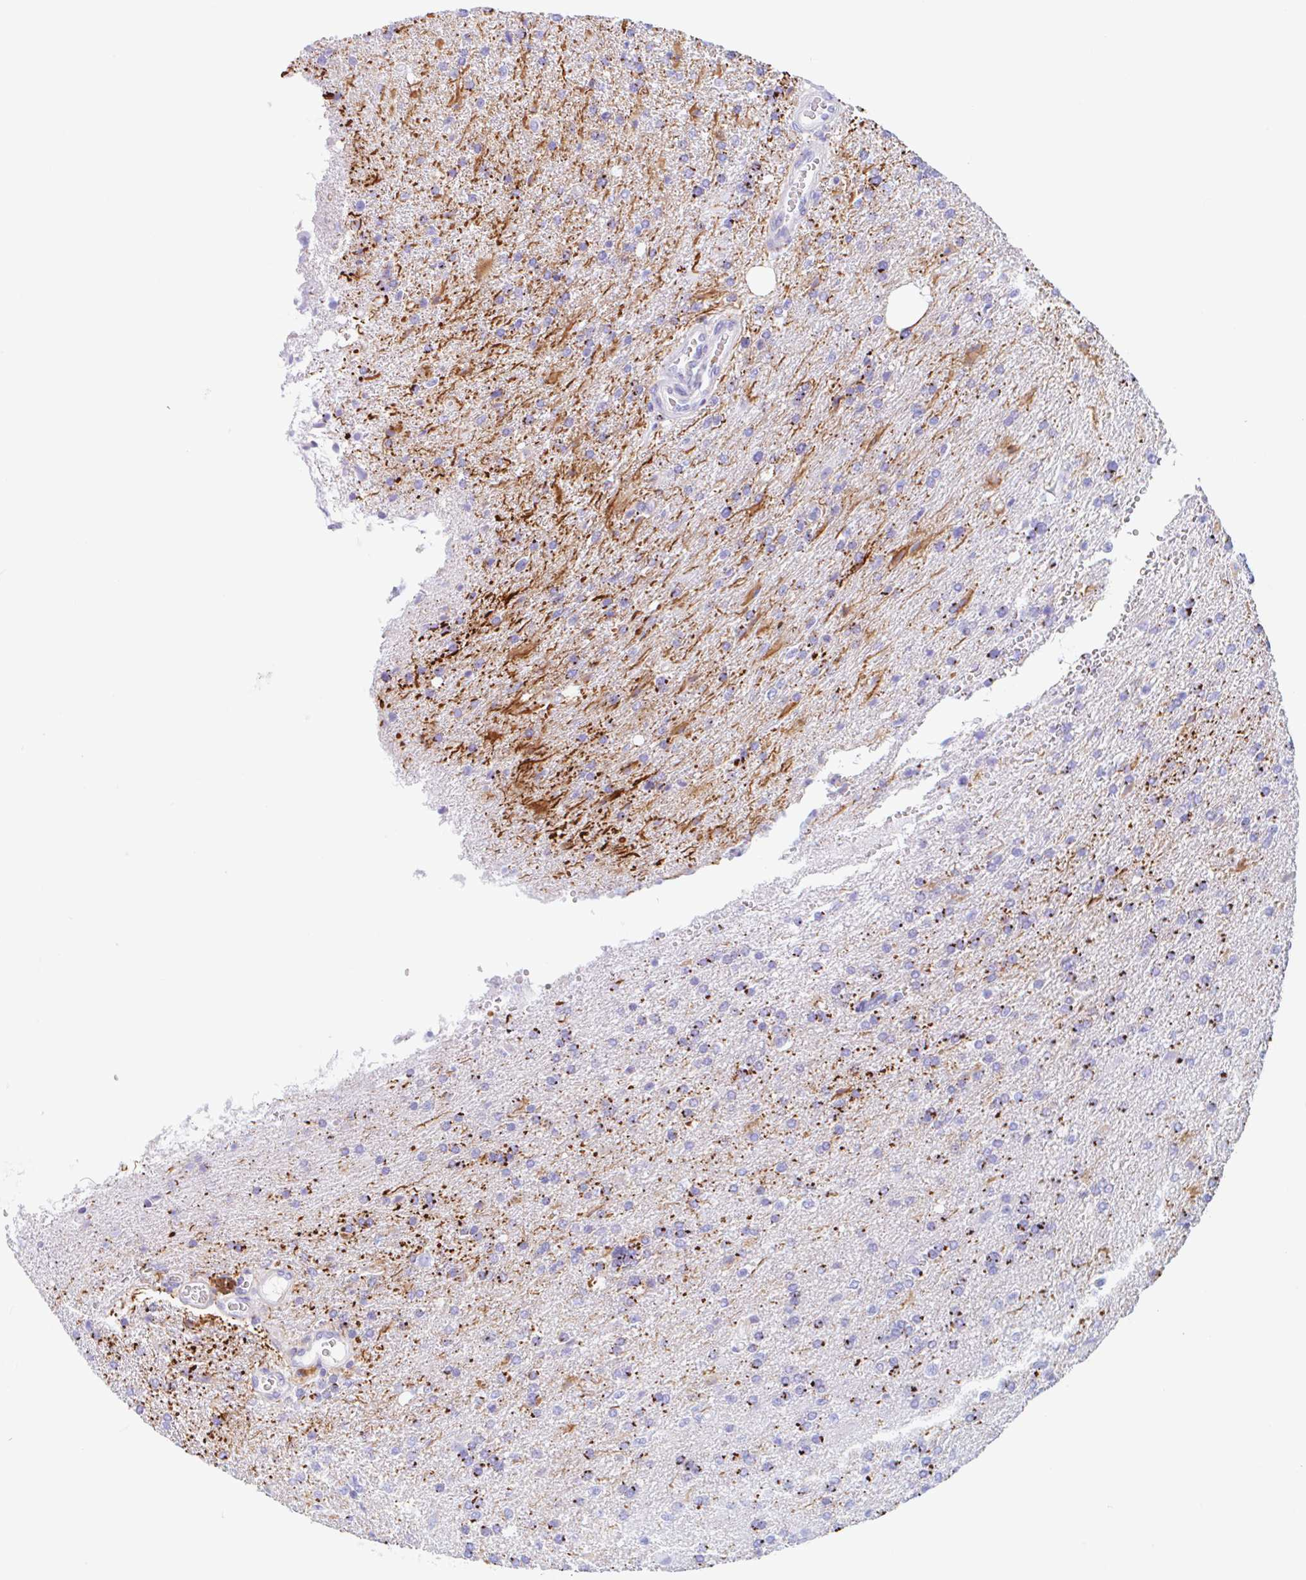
{"staining": {"intensity": "strong", "quantity": "25%-75%", "location": "cytoplasmic/membranous"}, "tissue": "glioma", "cell_type": "Tumor cells", "image_type": "cancer", "snomed": [{"axis": "morphology", "description": "Glioma, malignant, High grade"}, {"axis": "topography", "description": "Brain"}], "caption": "IHC (DAB) staining of malignant glioma (high-grade) exhibits strong cytoplasmic/membranous protein staining in approximately 25%-75% of tumor cells.", "gene": "ANKRD9", "patient": {"sex": "male", "age": 56}}